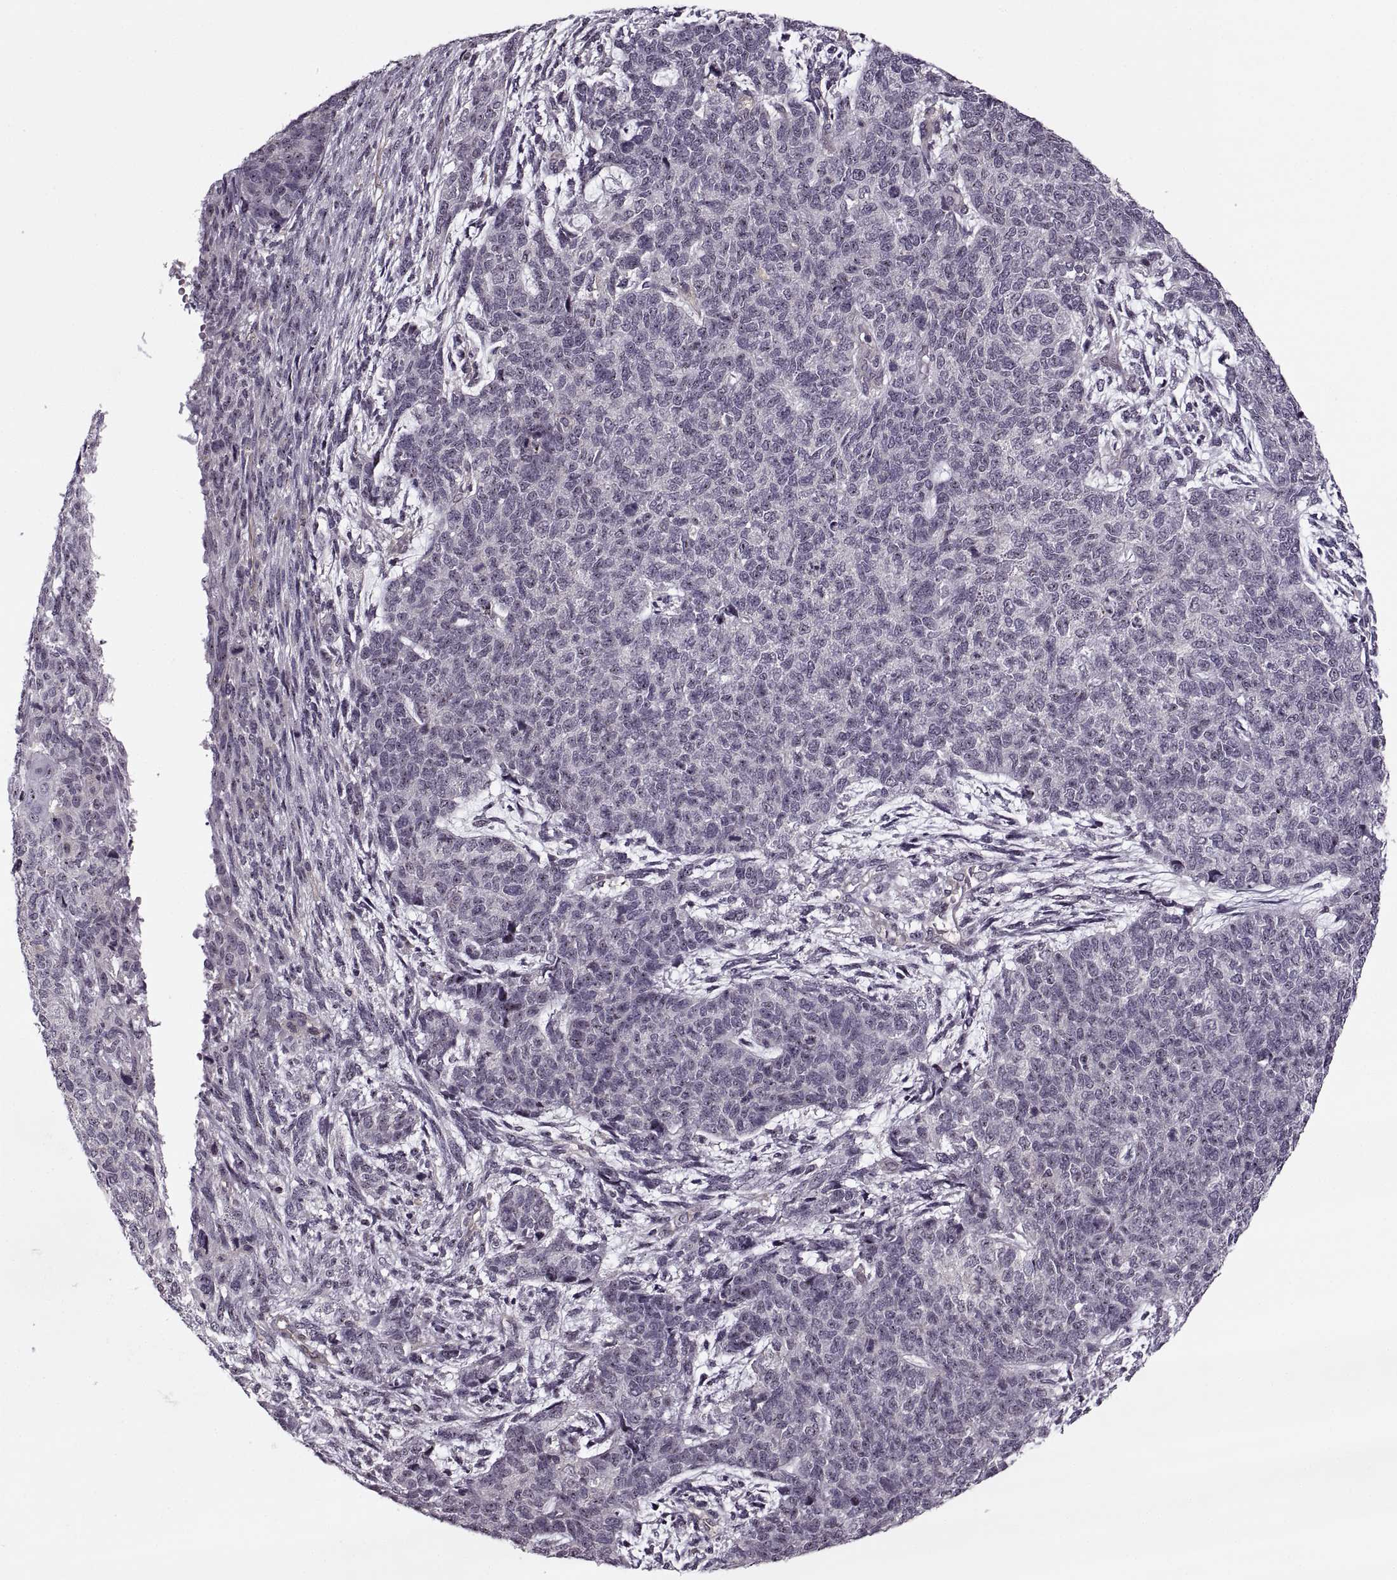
{"staining": {"intensity": "negative", "quantity": "none", "location": "none"}, "tissue": "cervical cancer", "cell_type": "Tumor cells", "image_type": "cancer", "snomed": [{"axis": "morphology", "description": "Squamous cell carcinoma, NOS"}, {"axis": "topography", "description": "Cervix"}], "caption": "Cervical cancer (squamous cell carcinoma) was stained to show a protein in brown. There is no significant expression in tumor cells.", "gene": "LUZP2", "patient": {"sex": "female", "age": 63}}